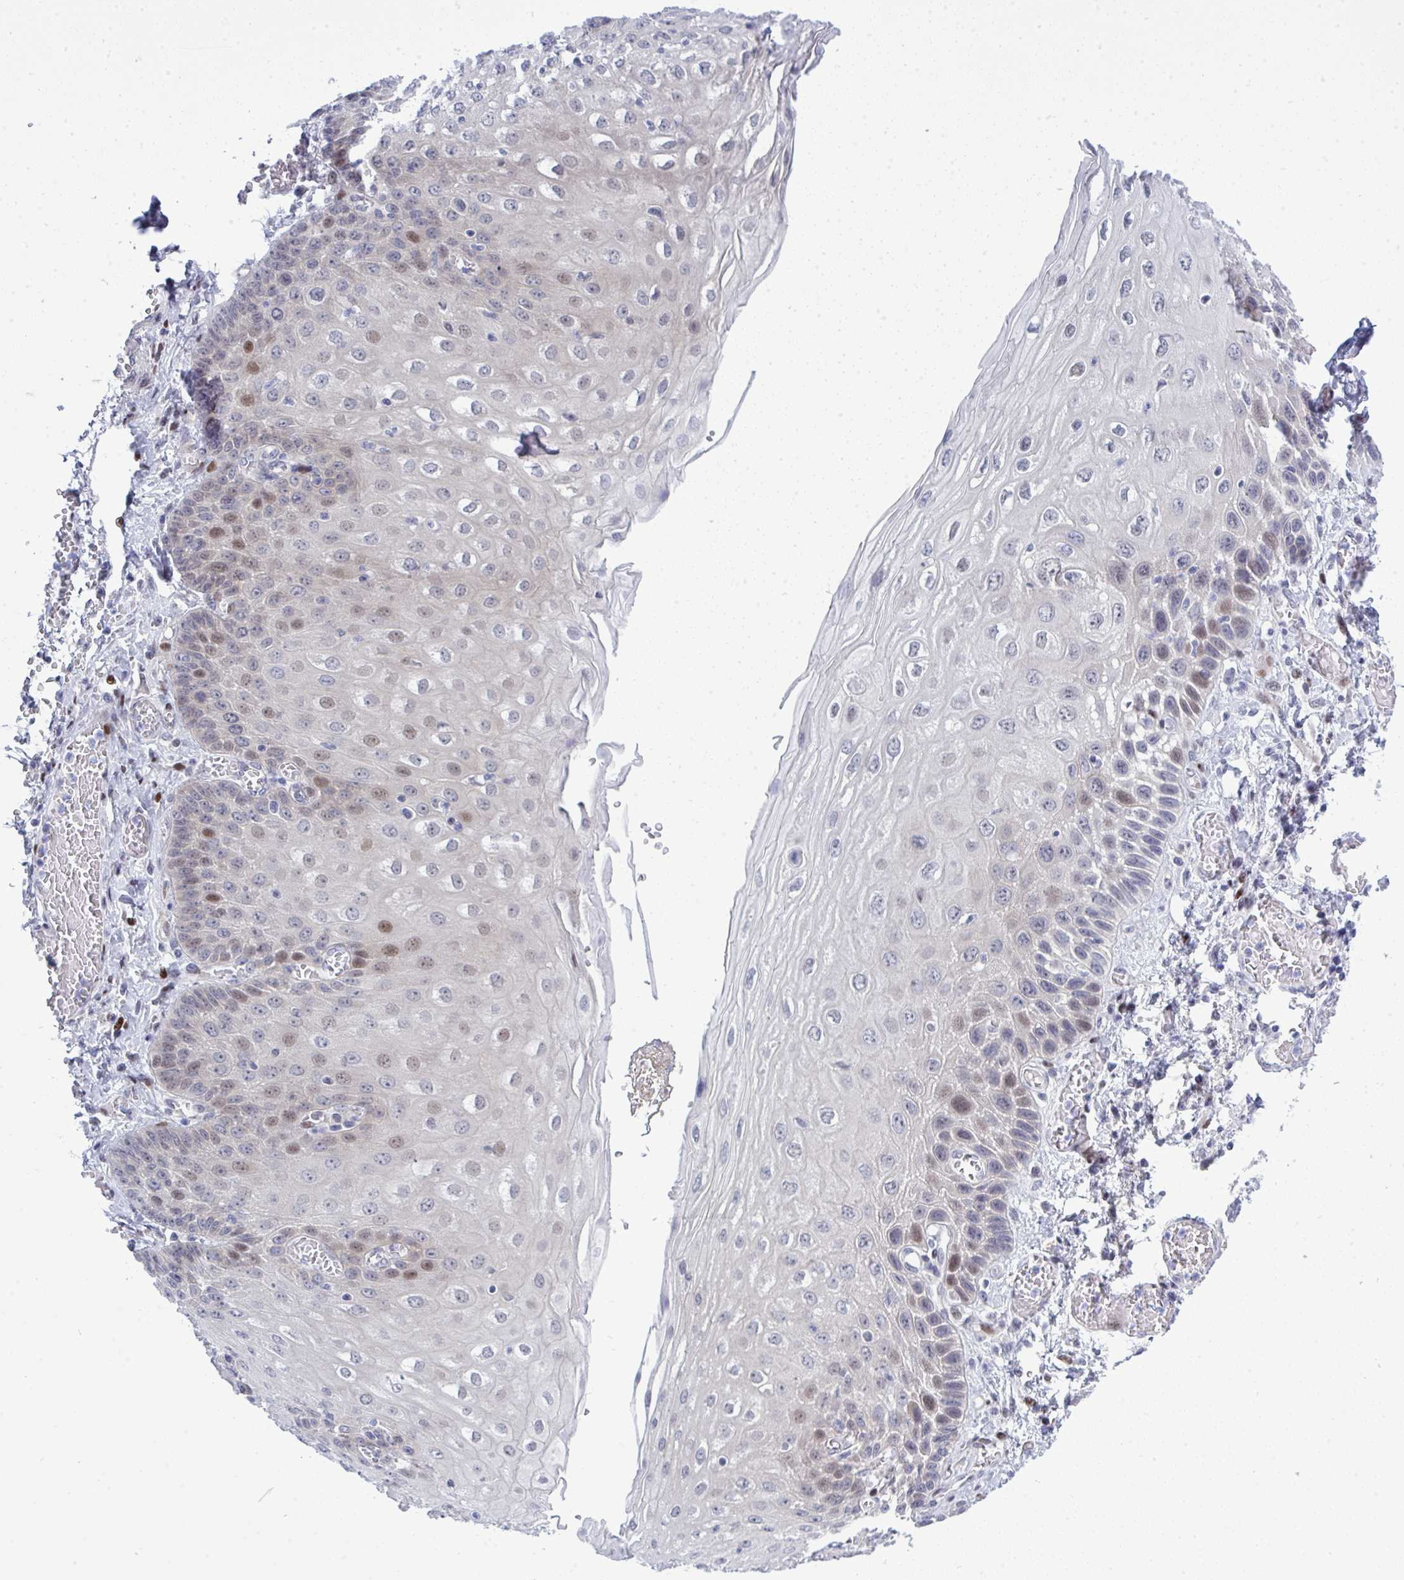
{"staining": {"intensity": "moderate", "quantity": "25%-75%", "location": "nuclear"}, "tissue": "esophagus", "cell_type": "Squamous epithelial cells", "image_type": "normal", "snomed": [{"axis": "morphology", "description": "Normal tissue, NOS"}, {"axis": "morphology", "description": "Adenocarcinoma, NOS"}, {"axis": "topography", "description": "Esophagus"}], "caption": "Brown immunohistochemical staining in unremarkable human esophagus exhibits moderate nuclear expression in approximately 25%-75% of squamous epithelial cells.", "gene": "TAB1", "patient": {"sex": "male", "age": 81}}